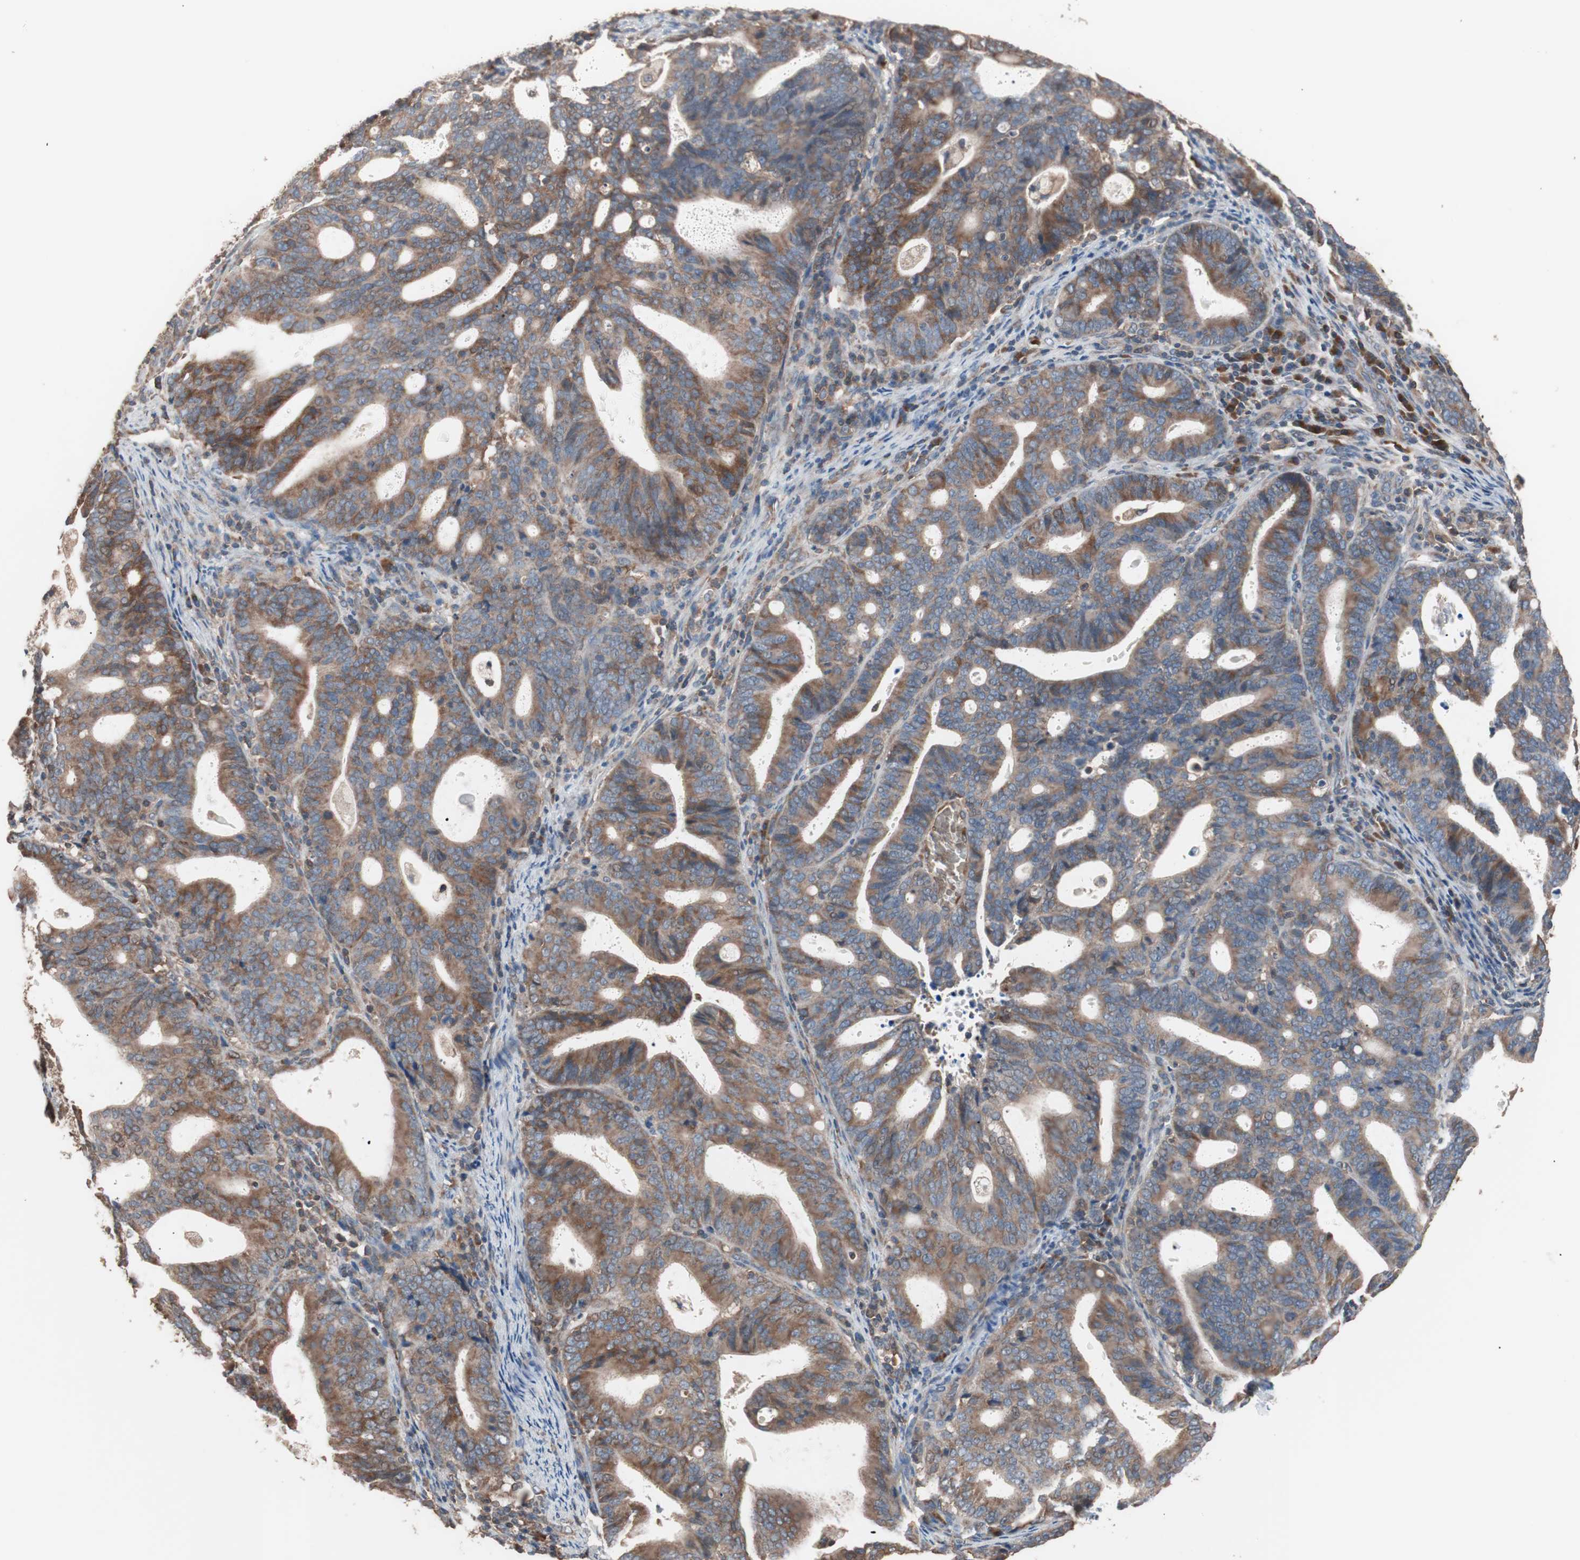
{"staining": {"intensity": "moderate", "quantity": ">75%", "location": "cytoplasmic/membranous"}, "tissue": "endometrial cancer", "cell_type": "Tumor cells", "image_type": "cancer", "snomed": [{"axis": "morphology", "description": "Adenocarcinoma, NOS"}, {"axis": "topography", "description": "Uterus"}], "caption": "Human endometrial cancer (adenocarcinoma) stained with a protein marker exhibits moderate staining in tumor cells.", "gene": "GLYCTK", "patient": {"sex": "female", "age": 83}}